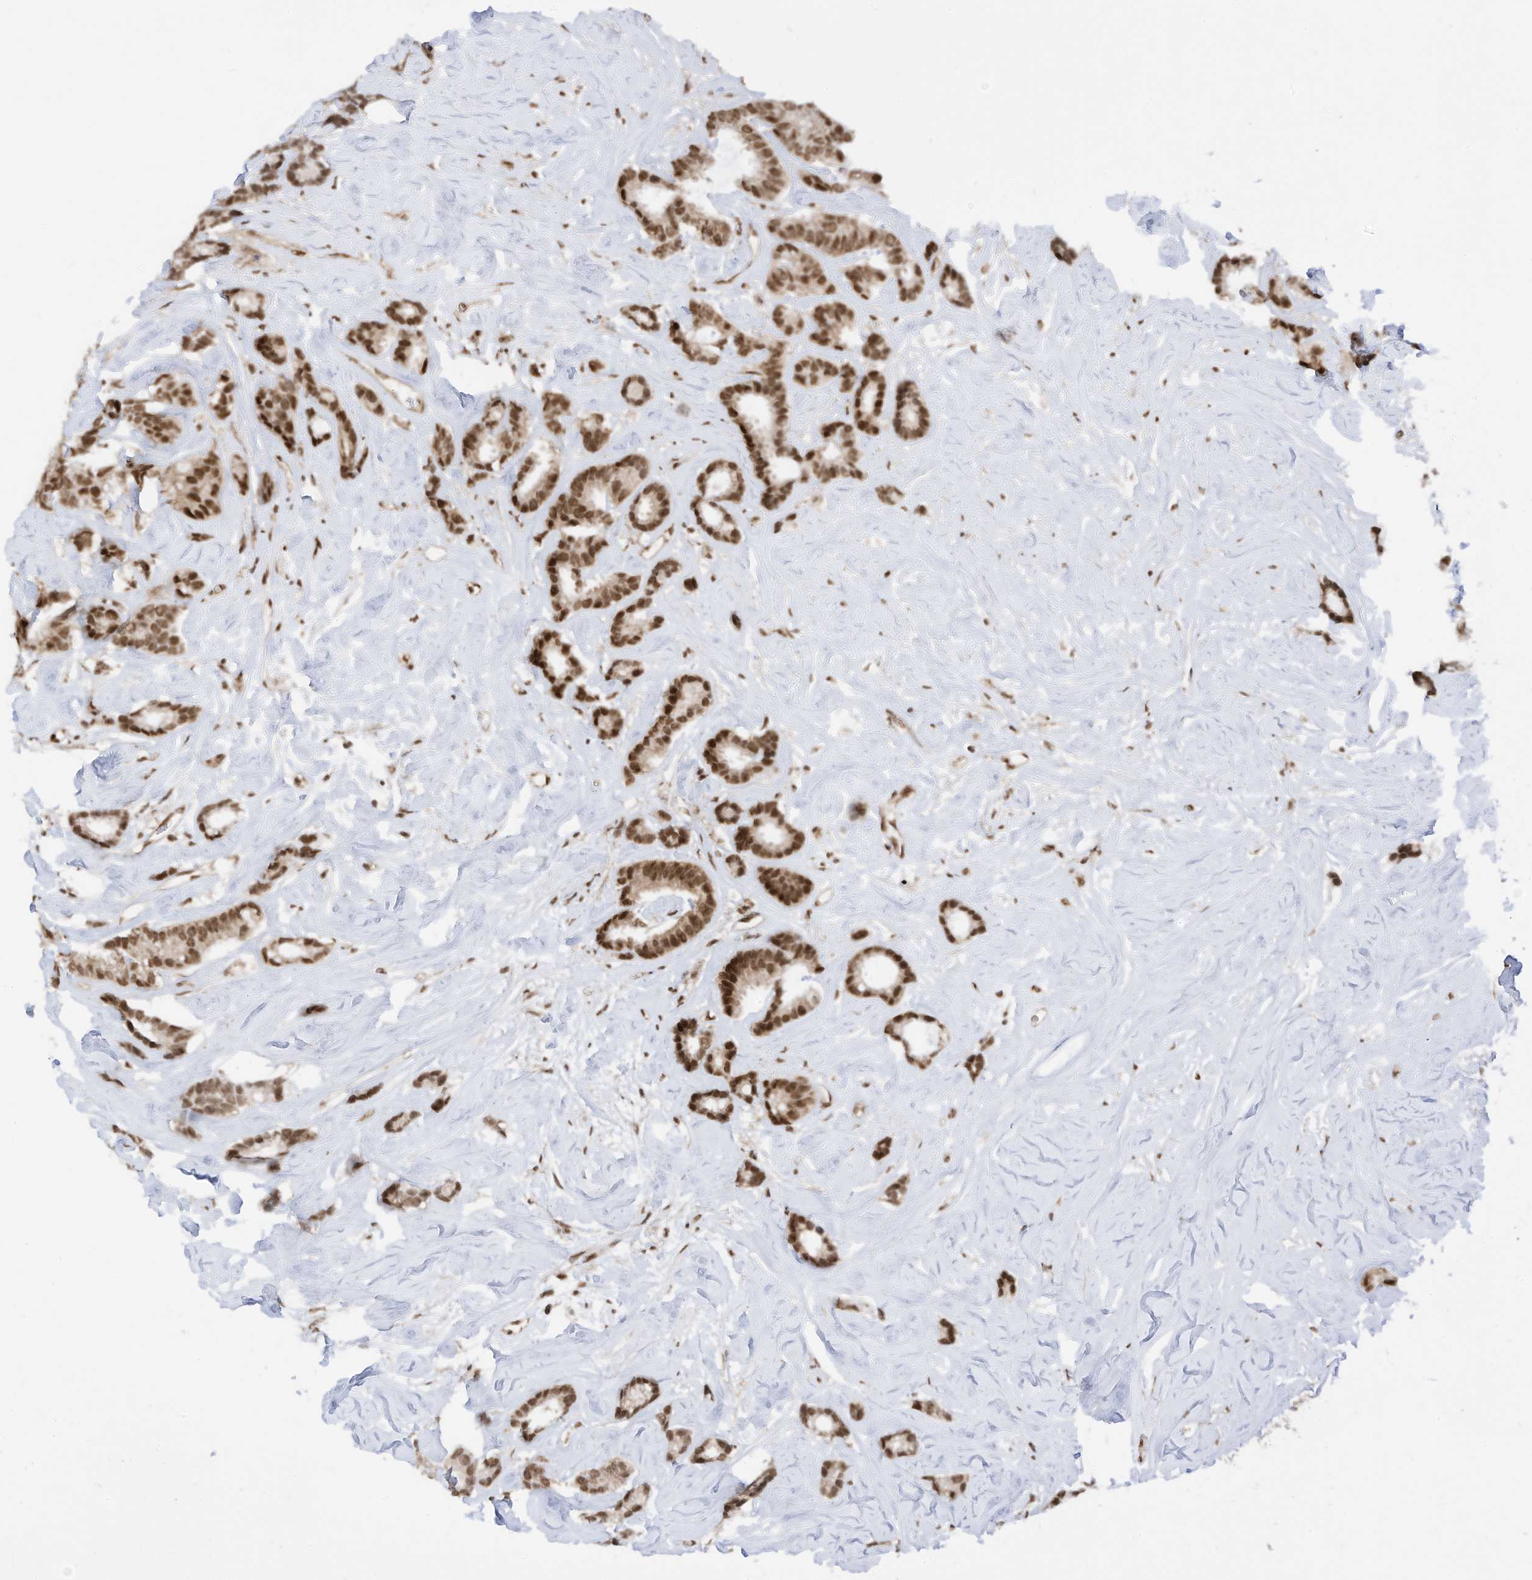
{"staining": {"intensity": "moderate", "quantity": ">75%", "location": "cytoplasmic/membranous,nuclear"}, "tissue": "breast cancer", "cell_type": "Tumor cells", "image_type": "cancer", "snomed": [{"axis": "morphology", "description": "Duct carcinoma"}, {"axis": "topography", "description": "Breast"}], "caption": "Immunohistochemistry of breast cancer displays medium levels of moderate cytoplasmic/membranous and nuclear expression in approximately >75% of tumor cells.", "gene": "AURKAIP1", "patient": {"sex": "female", "age": 87}}